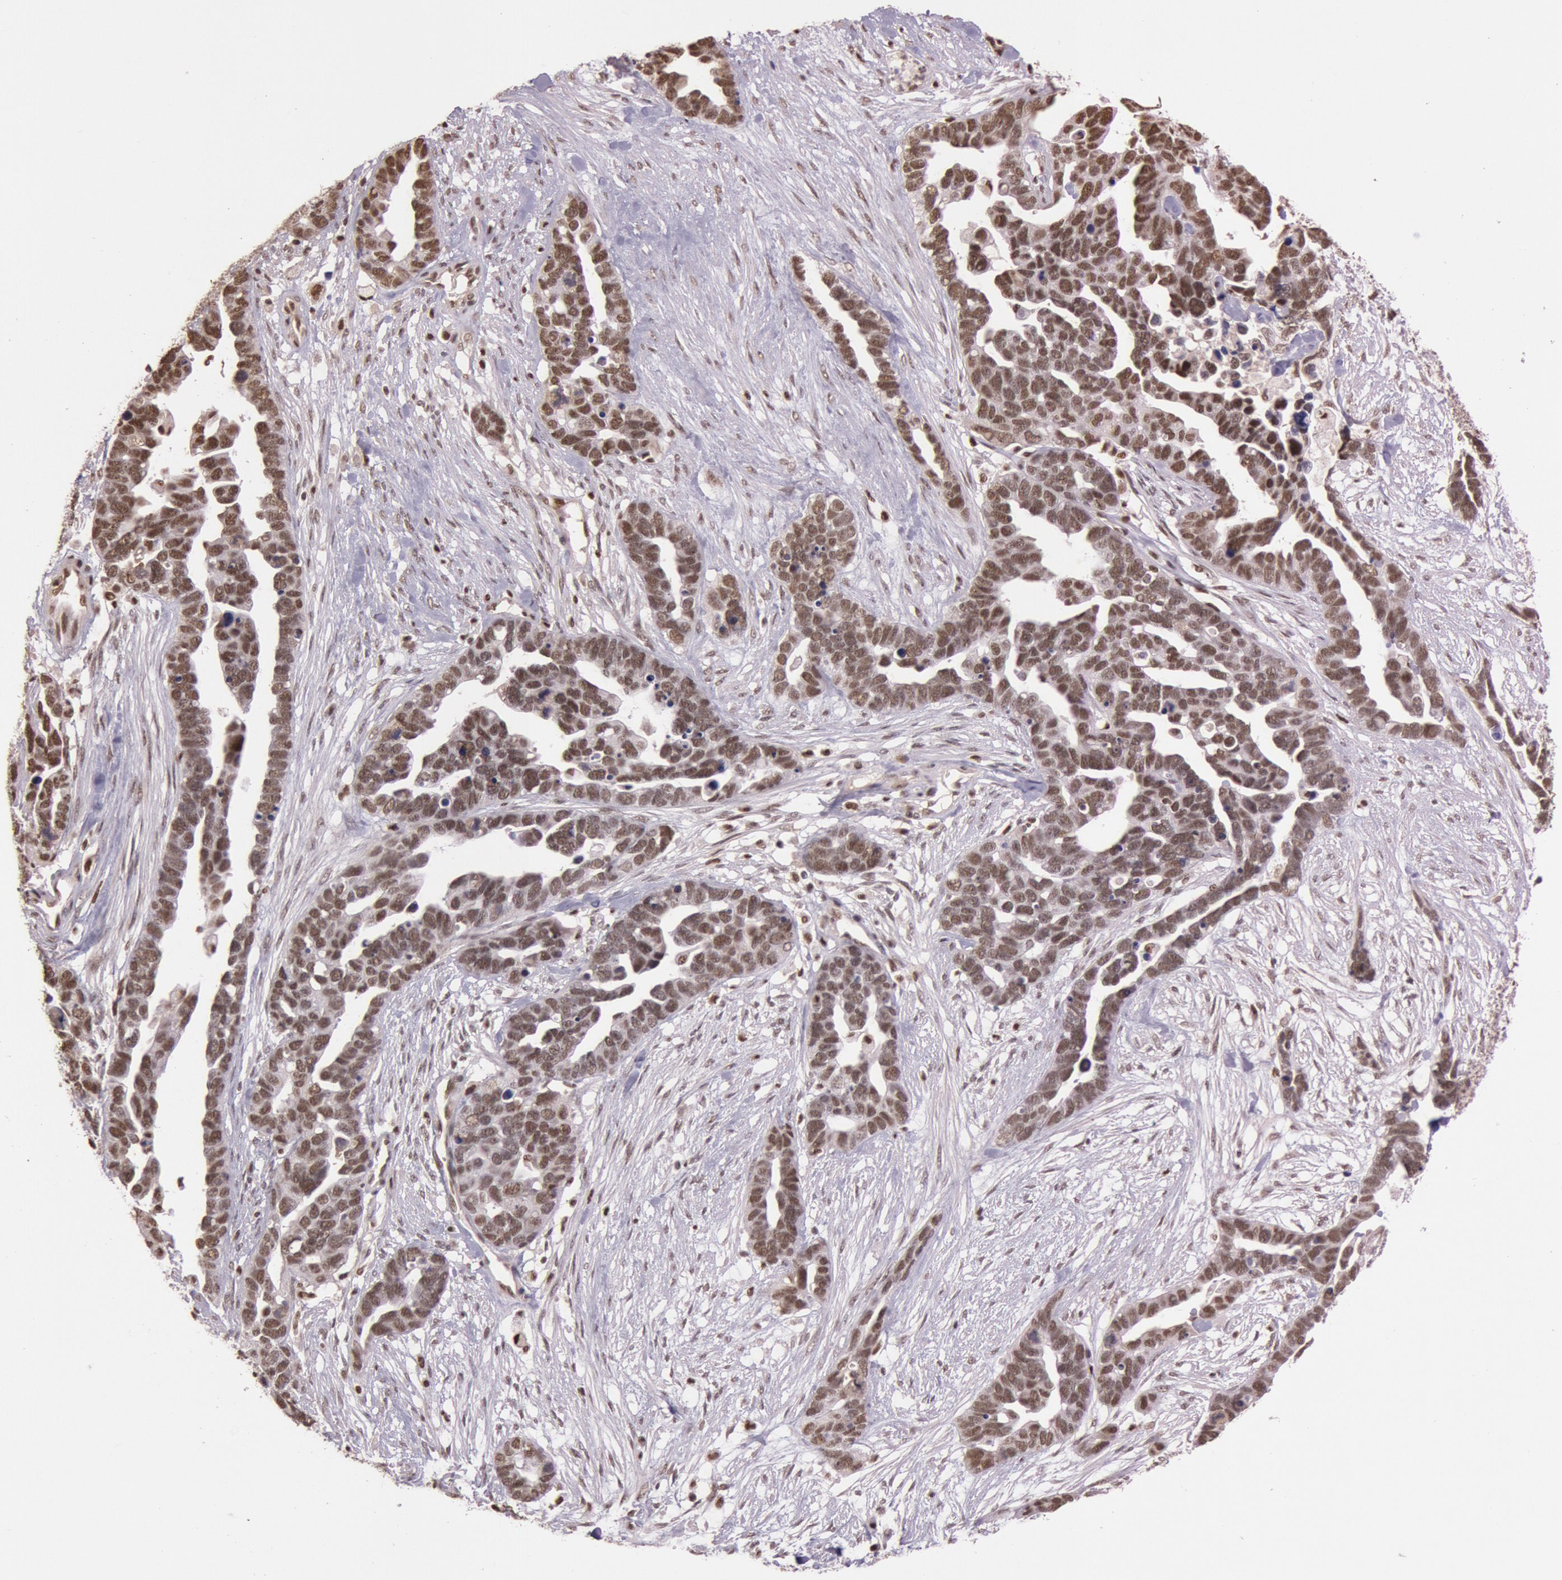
{"staining": {"intensity": "moderate", "quantity": ">75%", "location": "nuclear"}, "tissue": "ovarian cancer", "cell_type": "Tumor cells", "image_type": "cancer", "snomed": [{"axis": "morphology", "description": "Cystadenocarcinoma, serous, NOS"}, {"axis": "topography", "description": "Ovary"}], "caption": "Immunohistochemistry (IHC) of ovarian serous cystadenocarcinoma shows medium levels of moderate nuclear expression in about >75% of tumor cells.", "gene": "TASL", "patient": {"sex": "female", "age": 54}}